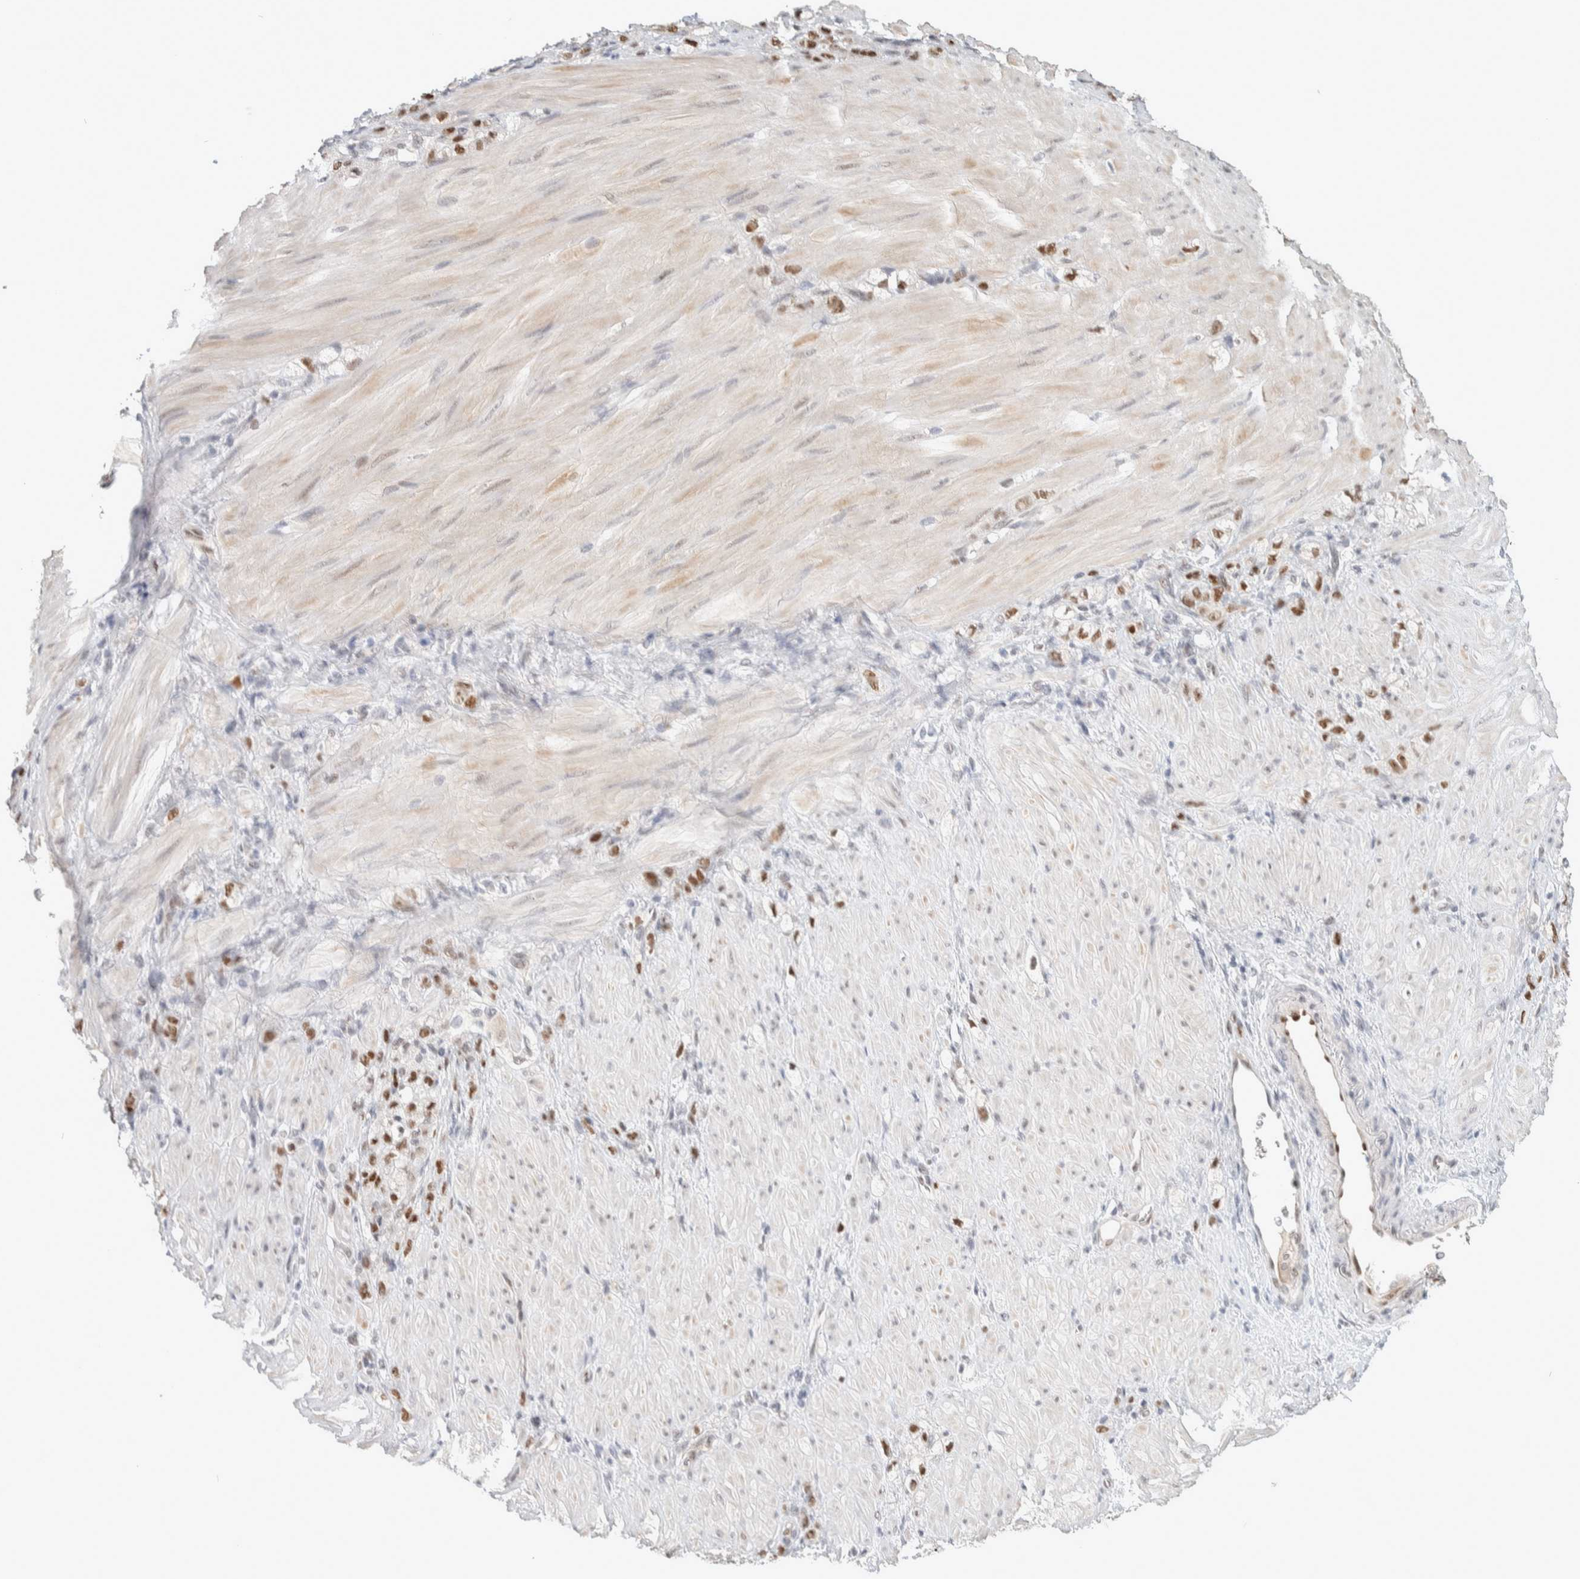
{"staining": {"intensity": "moderate", "quantity": ">75%", "location": "nuclear"}, "tissue": "stomach cancer", "cell_type": "Tumor cells", "image_type": "cancer", "snomed": [{"axis": "morphology", "description": "Normal tissue, NOS"}, {"axis": "morphology", "description": "Adenocarcinoma, NOS"}, {"axis": "topography", "description": "Stomach"}], "caption": "A micrograph showing moderate nuclear expression in about >75% of tumor cells in adenocarcinoma (stomach), as visualized by brown immunohistochemical staining.", "gene": "PUS7", "patient": {"sex": "male", "age": 82}}